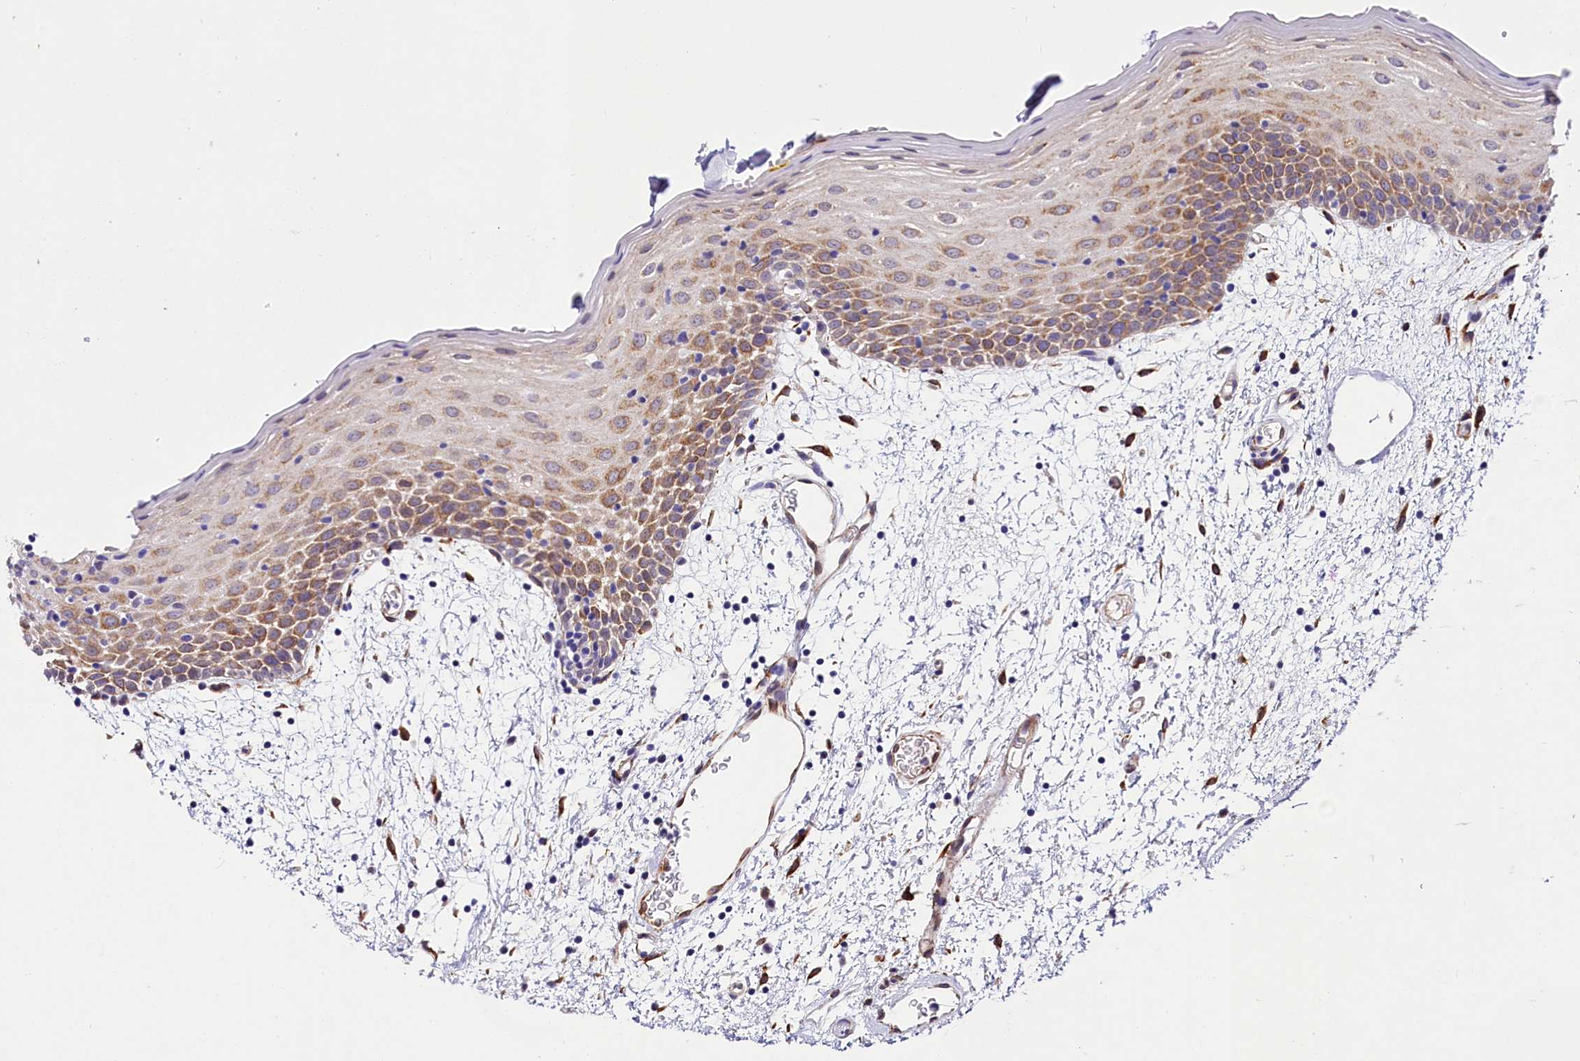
{"staining": {"intensity": "moderate", "quantity": "25%-75%", "location": "cytoplasmic/membranous"}, "tissue": "oral mucosa", "cell_type": "Squamous epithelial cells", "image_type": "normal", "snomed": [{"axis": "morphology", "description": "Normal tissue, NOS"}, {"axis": "topography", "description": "Skeletal muscle"}, {"axis": "topography", "description": "Oral tissue"}, {"axis": "topography", "description": "Salivary gland"}, {"axis": "topography", "description": "Peripheral nerve tissue"}], "caption": "Oral mucosa stained with DAB immunohistochemistry exhibits medium levels of moderate cytoplasmic/membranous expression in approximately 25%-75% of squamous epithelial cells. Using DAB (brown) and hematoxylin (blue) stains, captured at high magnification using brightfield microscopy.", "gene": "ITGA1", "patient": {"sex": "male", "age": 54}}